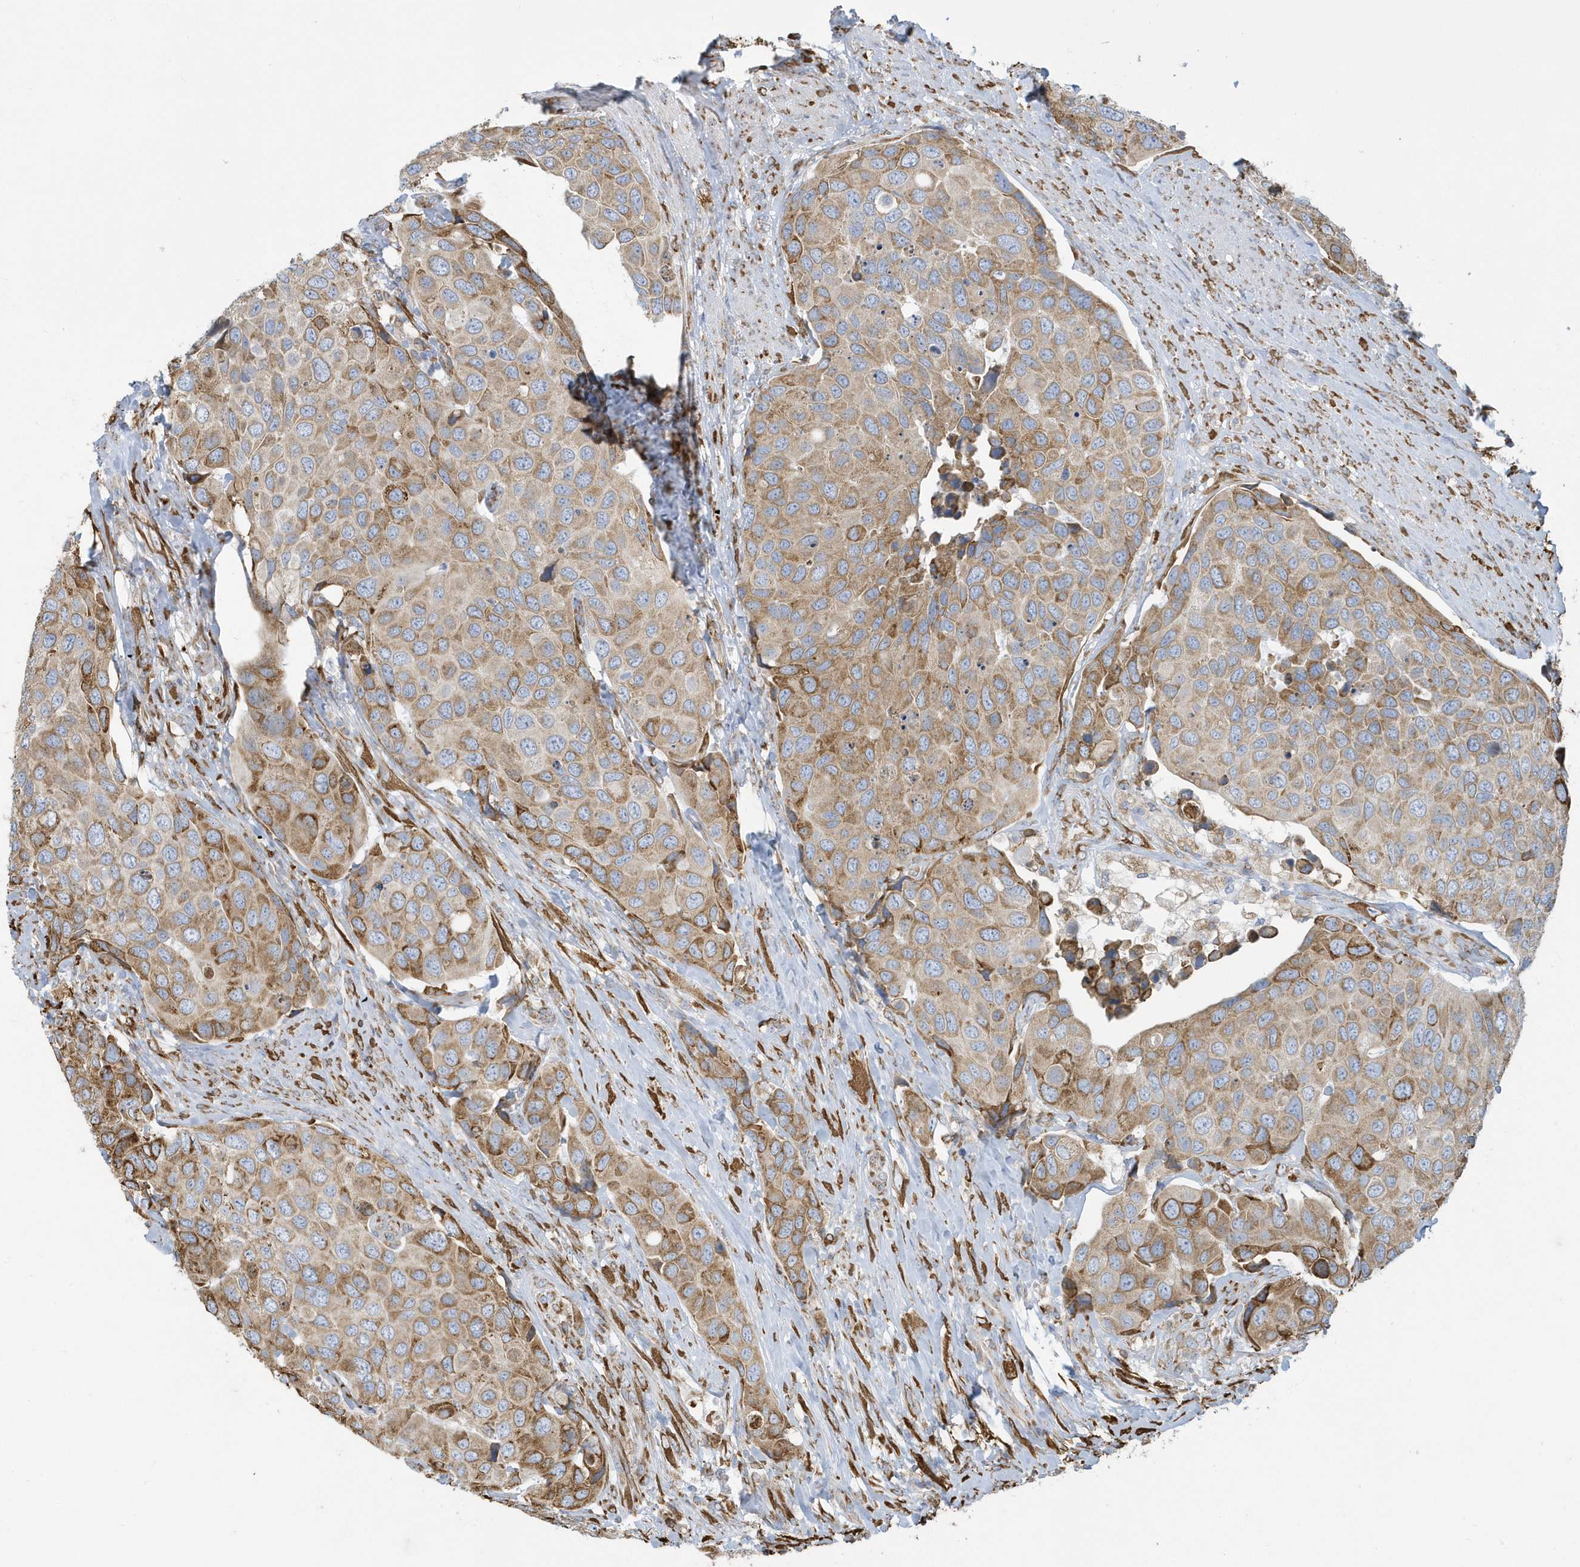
{"staining": {"intensity": "moderate", "quantity": "25%-75%", "location": "cytoplasmic/membranous"}, "tissue": "urothelial cancer", "cell_type": "Tumor cells", "image_type": "cancer", "snomed": [{"axis": "morphology", "description": "Urothelial carcinoma, High grade"}, {"axis": "topography", "description": "Urinary bladder"}], "caption": "Human urothelial cancer stained with a protein marker displays moderate staining in tumor cells.", "gene": "DCAF1", "patient": {"sex": "male", "age": 74}}